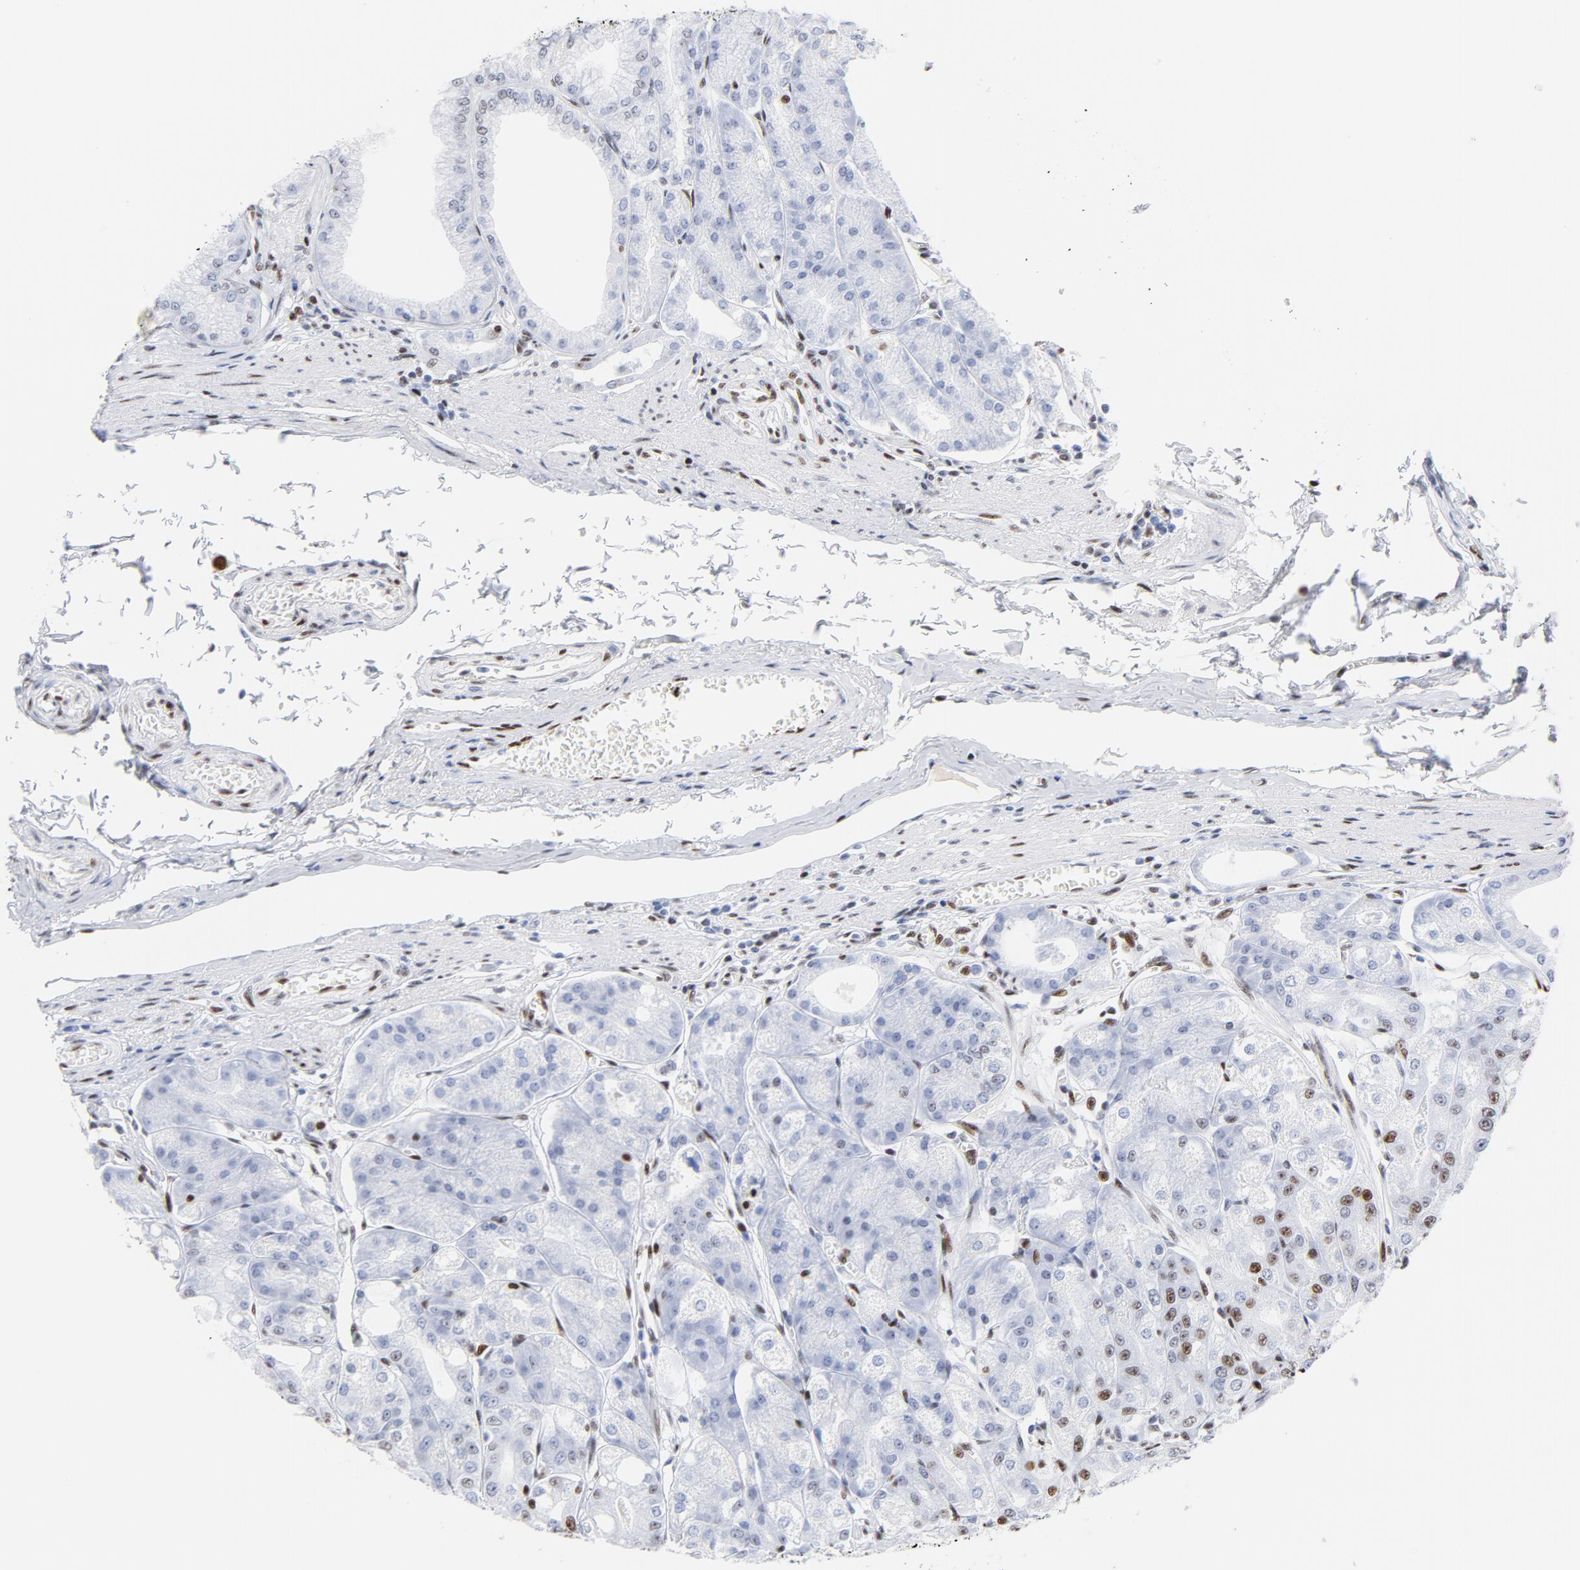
{"staining": {"intensity": "strong", "quantity": ">75%", "location": "nuclear"}, "tissue": "stomach", "cell_type": "Glandular cells", "image_type": "normal", "snomed": [{"axis": "morphology", "description": "Normal tissue, NOS"}, {"axis": "topography", "description": "Stomach, lower"}], "caption": "Human stomach stained for a protein (brown) reveals strong nuclear positive positivity in about >75% of glandular cells.", "gene": "XRCC5", "patient": {"sex": "male", "age": 71}}